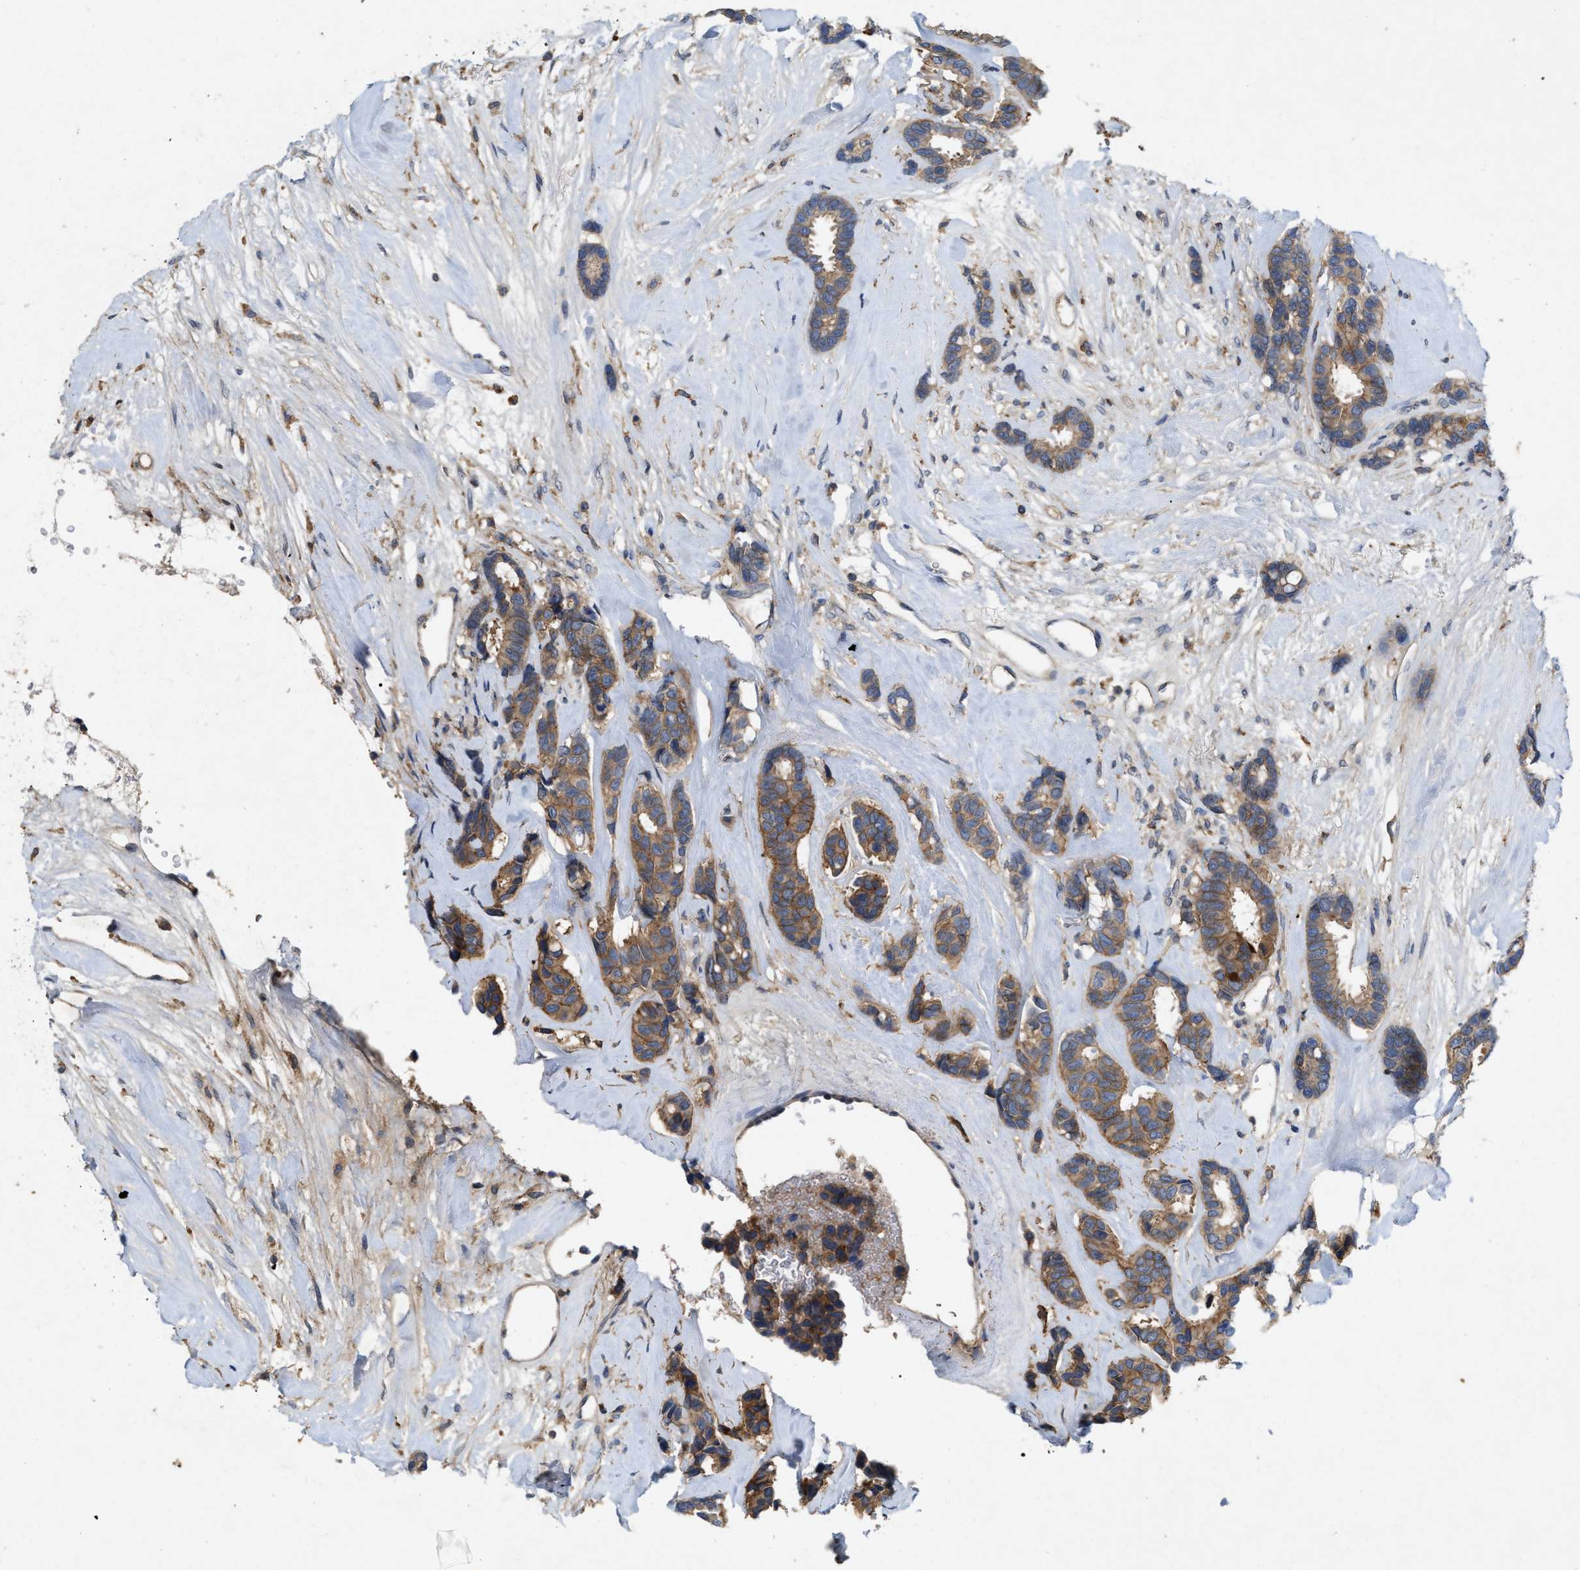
{"staining": {"intensity": "moderate", "quantity": ">75%", "location": "cytoplasmic/membranous"}, "tissue": "breast cancer", "cell_type": "Tumor cells", "image_type": "cancer", "snomed": [{"axis": "morphology", "description": "Duct carcinoma"}, {"axis": "topography", "description": "Breast"}], "caption": "High-magnification brightfield microscopy of breast cancer (invasive ductal carcinoma) stained with DAB (3,3'-diaminobenzidine) (brown) and counterstained with hematoxylin (blue). tumor cells exhibit moderate cytoplasmic/membranous positivity is seen in about>75% of cells. The protein is shown in brown color, while the nuclei are stained blue.", "gene": "LPAR2", "patient": {"sex": "female", "age": 87}}